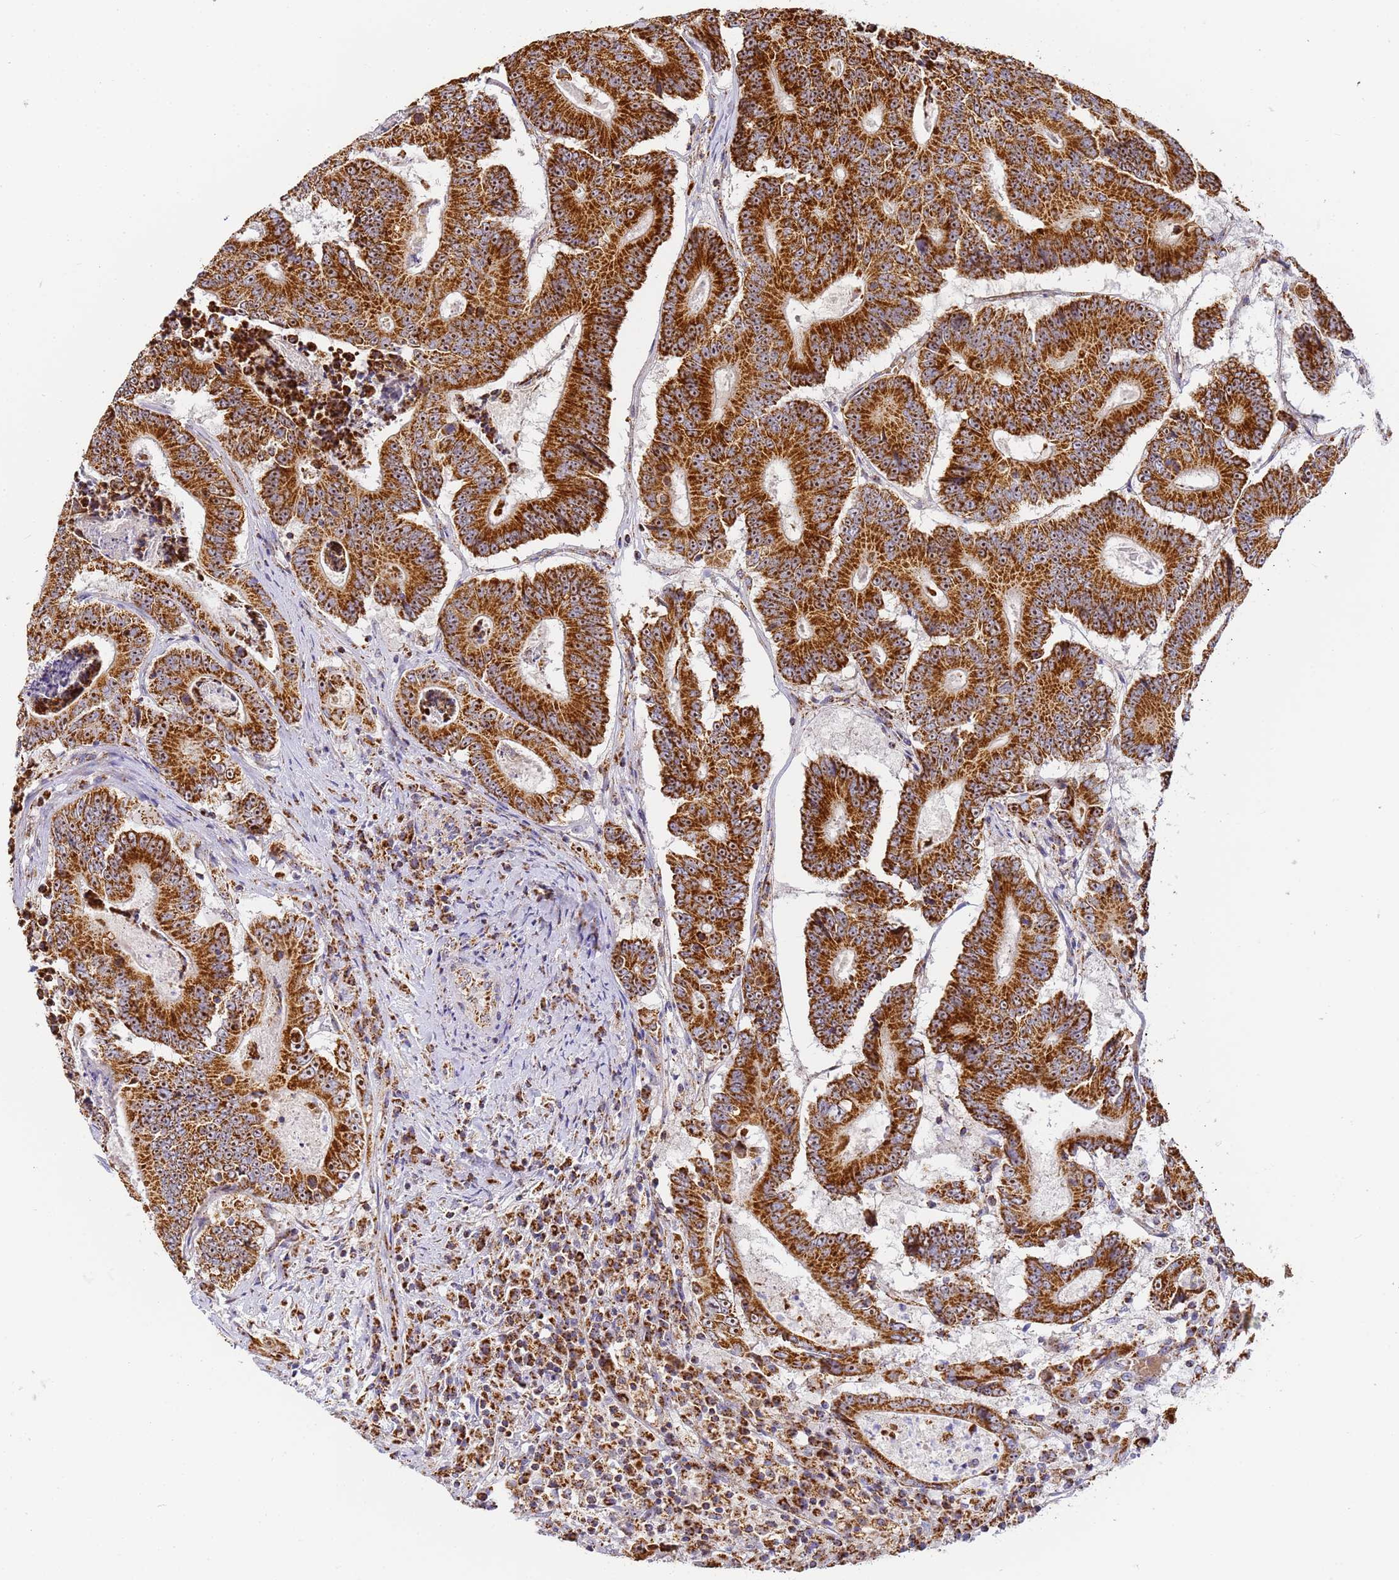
{"staining": {"intensity": "strong", "quantity": ">75%", "location": "cytoplasmic/membranous"}, "tissue": "colorectal cancer", "cell_type": "Tumor cells", "image_type": "cancer", "snomed": [{"axis": "morphology", "description": "Adenocarcinoma, NOS"}, {"axis": "topography", "description": "Colon"}], "caption": "High-magnification brightfield microscopy of adenocarcinoma (colorectal) stained with DAB (brown) and counterstained with hematoxylin (blue). tumor cells exhibit strong cytoplasmic/membranous staining is appreciated in about>75% of cells. Nuclei are stained in blue.", "gene": "FRG2C", "patient": {"sex": "male", "age": 83}}